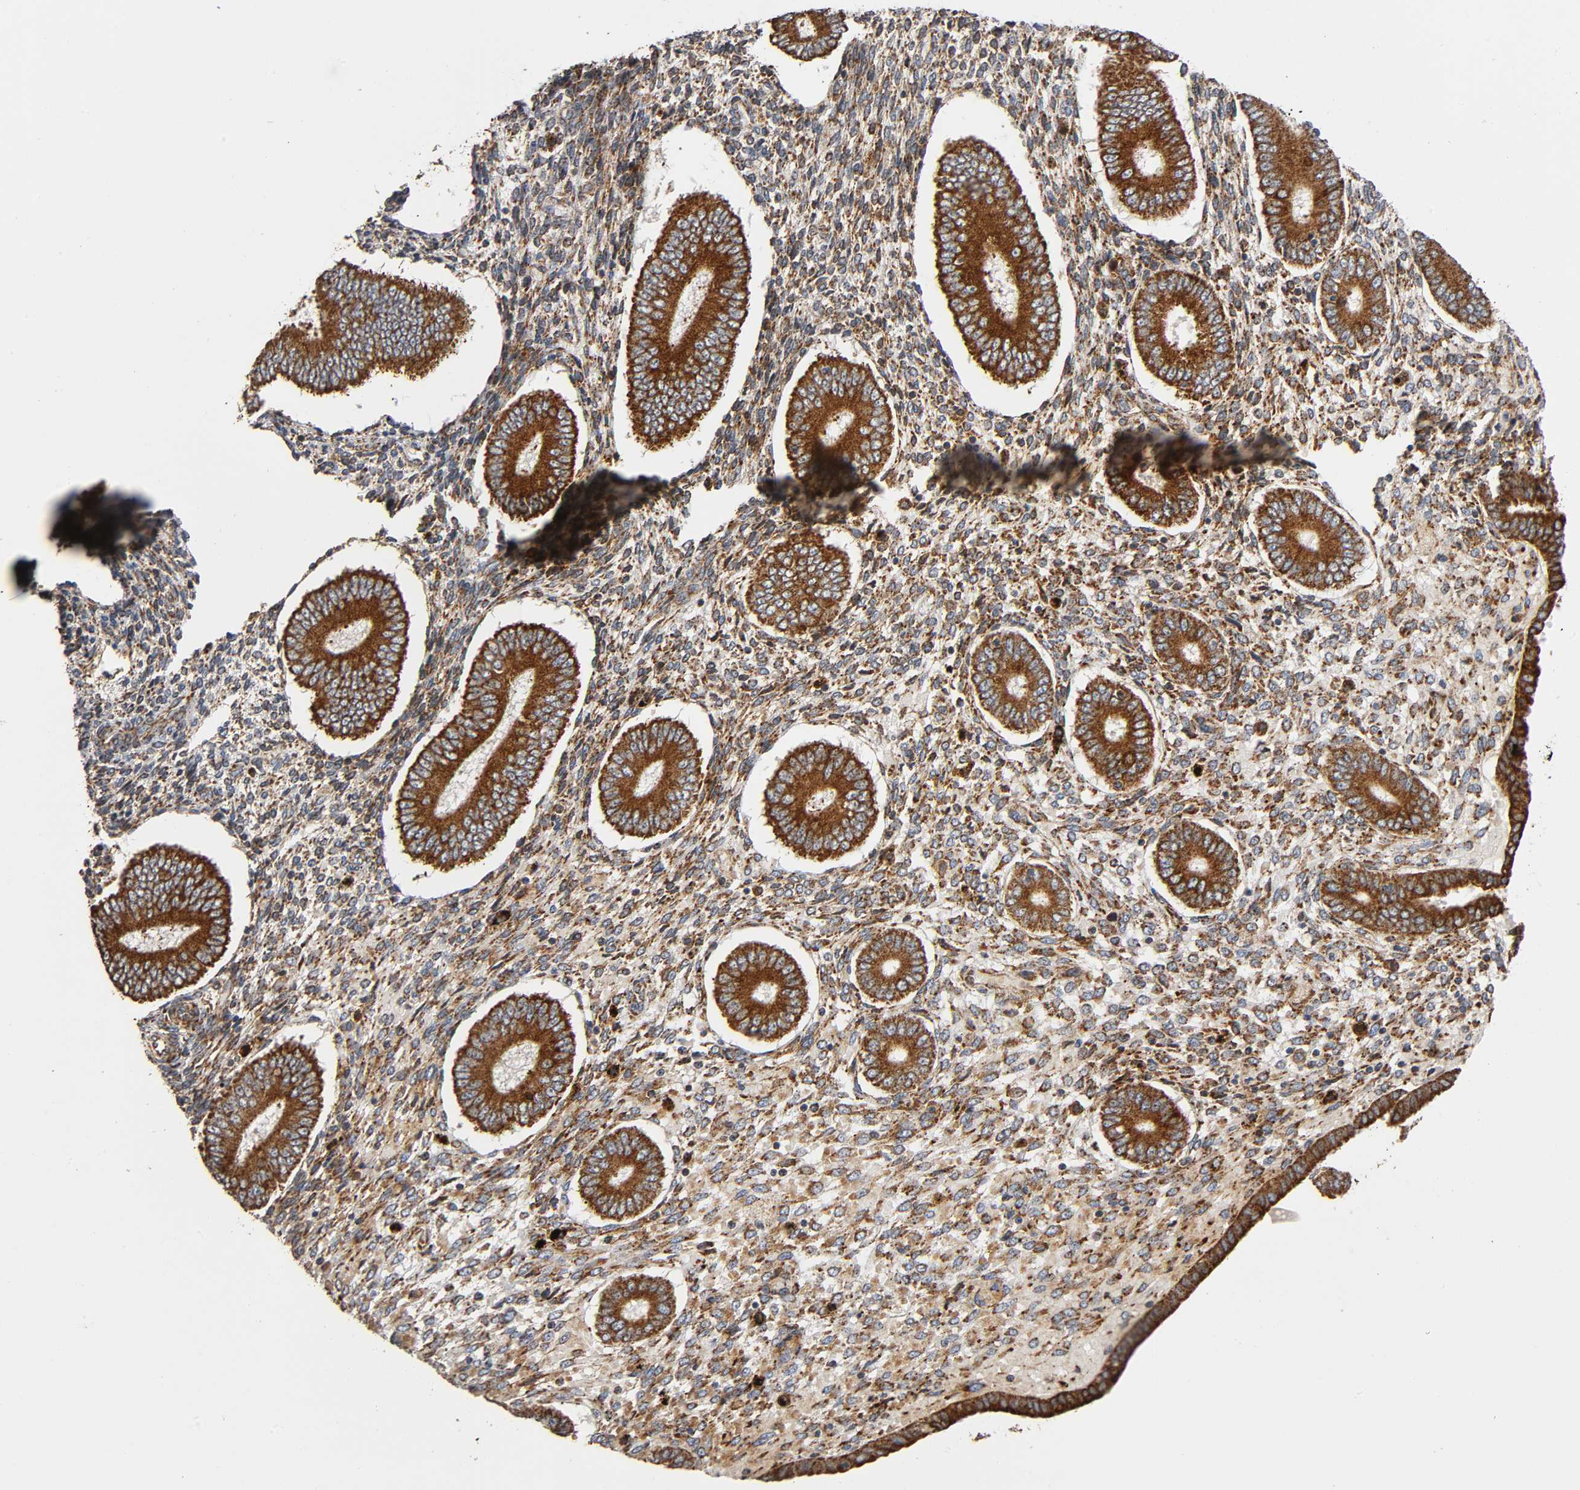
{"staining": {"intensity": "moderate", "quantity": "25%-75%", "location": "cytoplasmic/membranous"}, "tissue": "endometrium", "cell_type": "Cells in endometrial stroma", "image_type": "normal", "snomed": [{"axis": "morphology", "description": "Normal tissue, NOS"}, {"axis": "topography", "description": "Endometrium"}], "caption": "Brown immunohistochemical staining in unremarkable human endometrium demonstrates moderate cytoplasmic/membranous staining in about 25%-75% of cells in endometrial stroma.", "gene": "MAP3K1", "patient": {"sex": "female", "age": 42}}